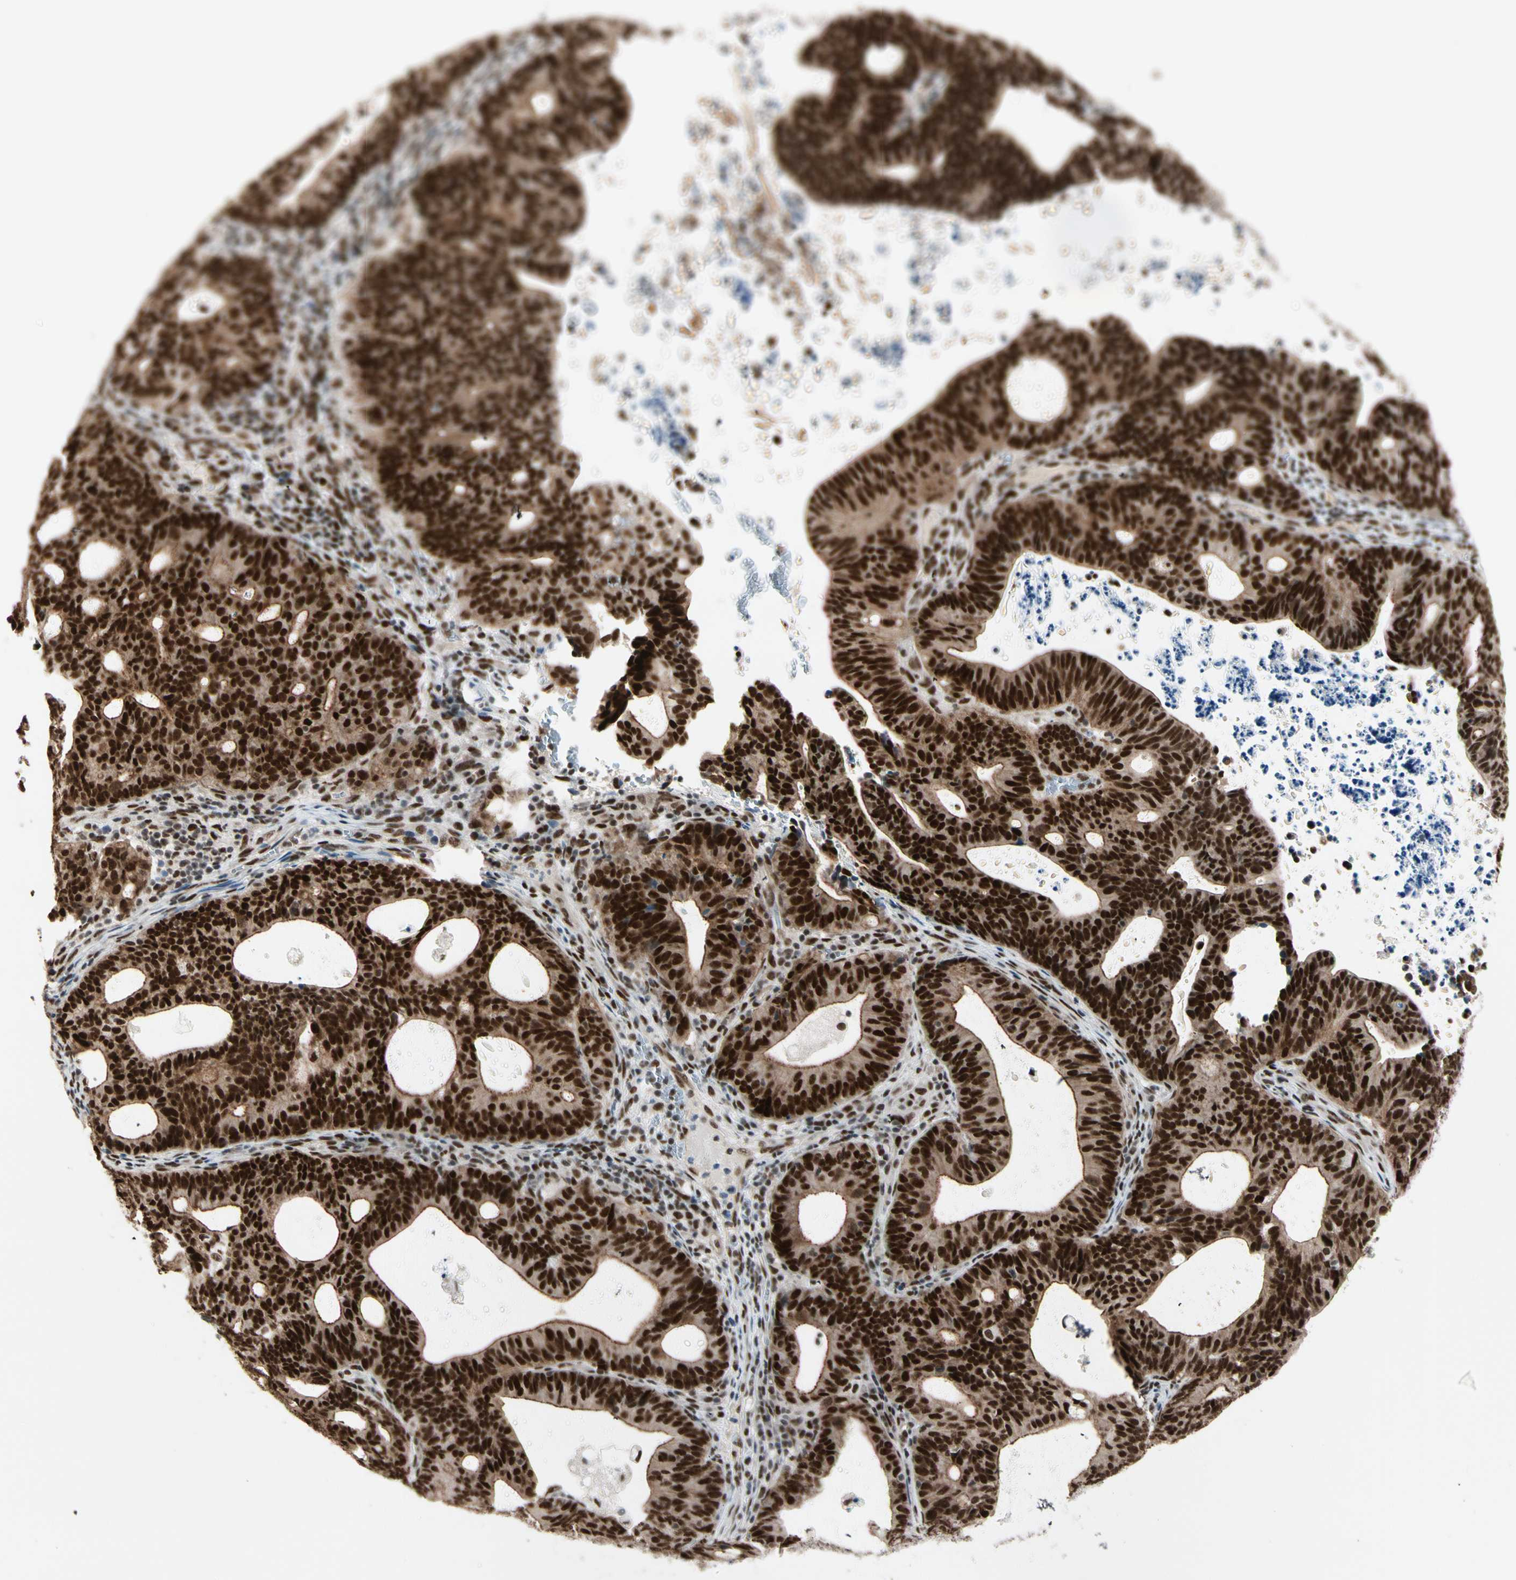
{"staining": {"intensity": "strong", "quantity": ">75%", "location": "nuclear"}, "tissue": "endometrial cancer", "cell_type": "Tumor cells", "image_type": "cancer", "snomed": [{"axis": "morphology", "description": "Adenocarcinoma, NOS"}, {"axis": "topography", "description": "Uterus"}], "caption": "A histopathology image showing strong nuclear staining in about >75% of tumor cells in adenocarcinoma (endometrial), as visualized by brown immunohistochemical staining.", "gene": "CHAMP1", "patient": {"sex": "female", "age": 83}}